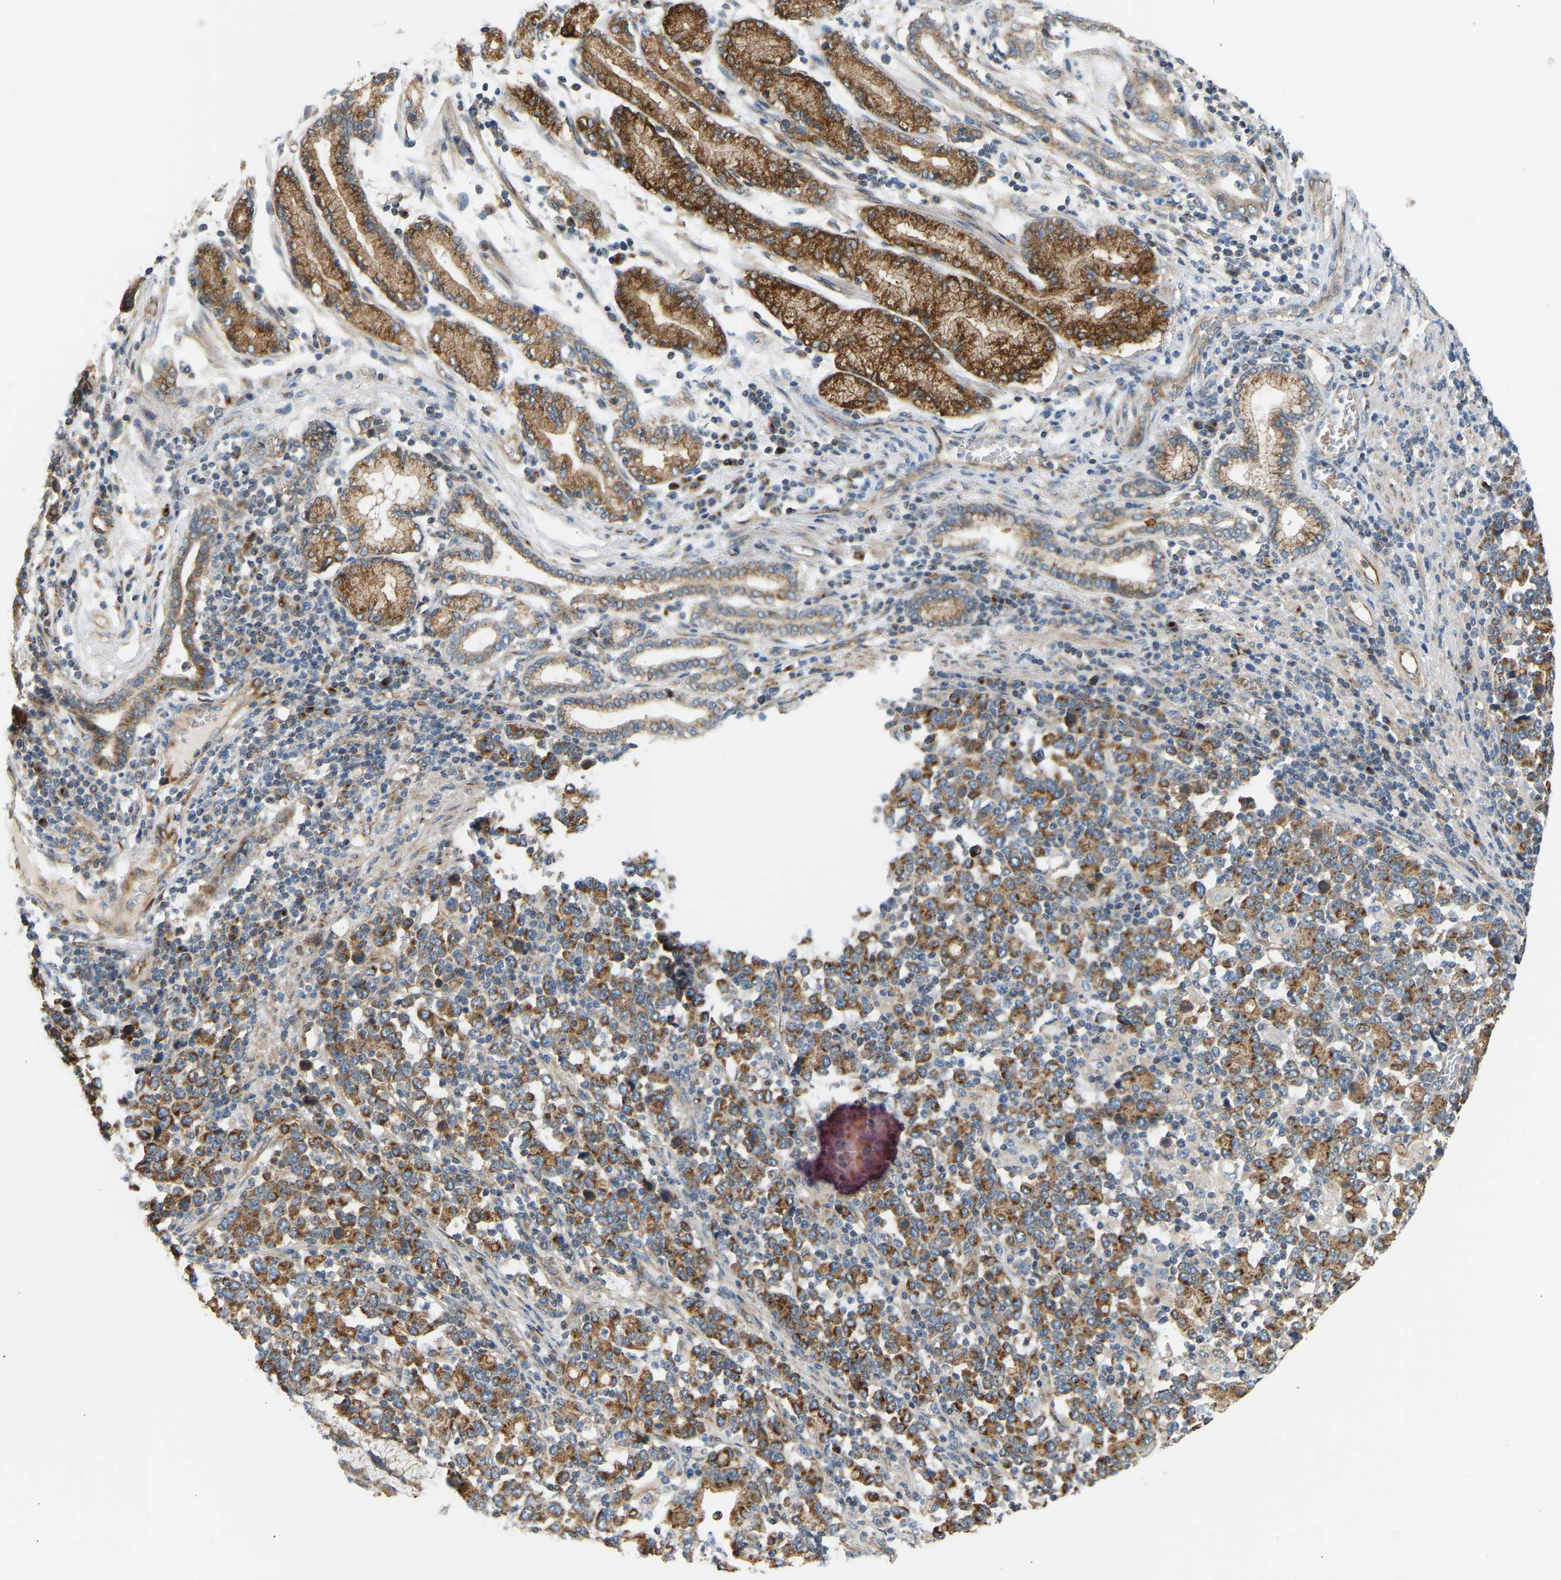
{"staining": {"intensity": "strong", "quantity": ">75%", "location": "cytoplasmic/membranous"}, "tissue": "stomach cancer", "cell_type": "Tumor cells", "image_type": "cancer", "snomed": [{"axis": "morphology", "description": "Adenocarcinoma, NOS"}, {"axis": "topography", "description": "Stomach, upper"}], "caption": "Immunohistochemical staining of adenocarcinoma (stomach) displays strong cytoplasmic/membranous protein expression in about >75% of tumor cells.", "gene": "YIPF2", "patient": {"sex": "male", "age": 69}}